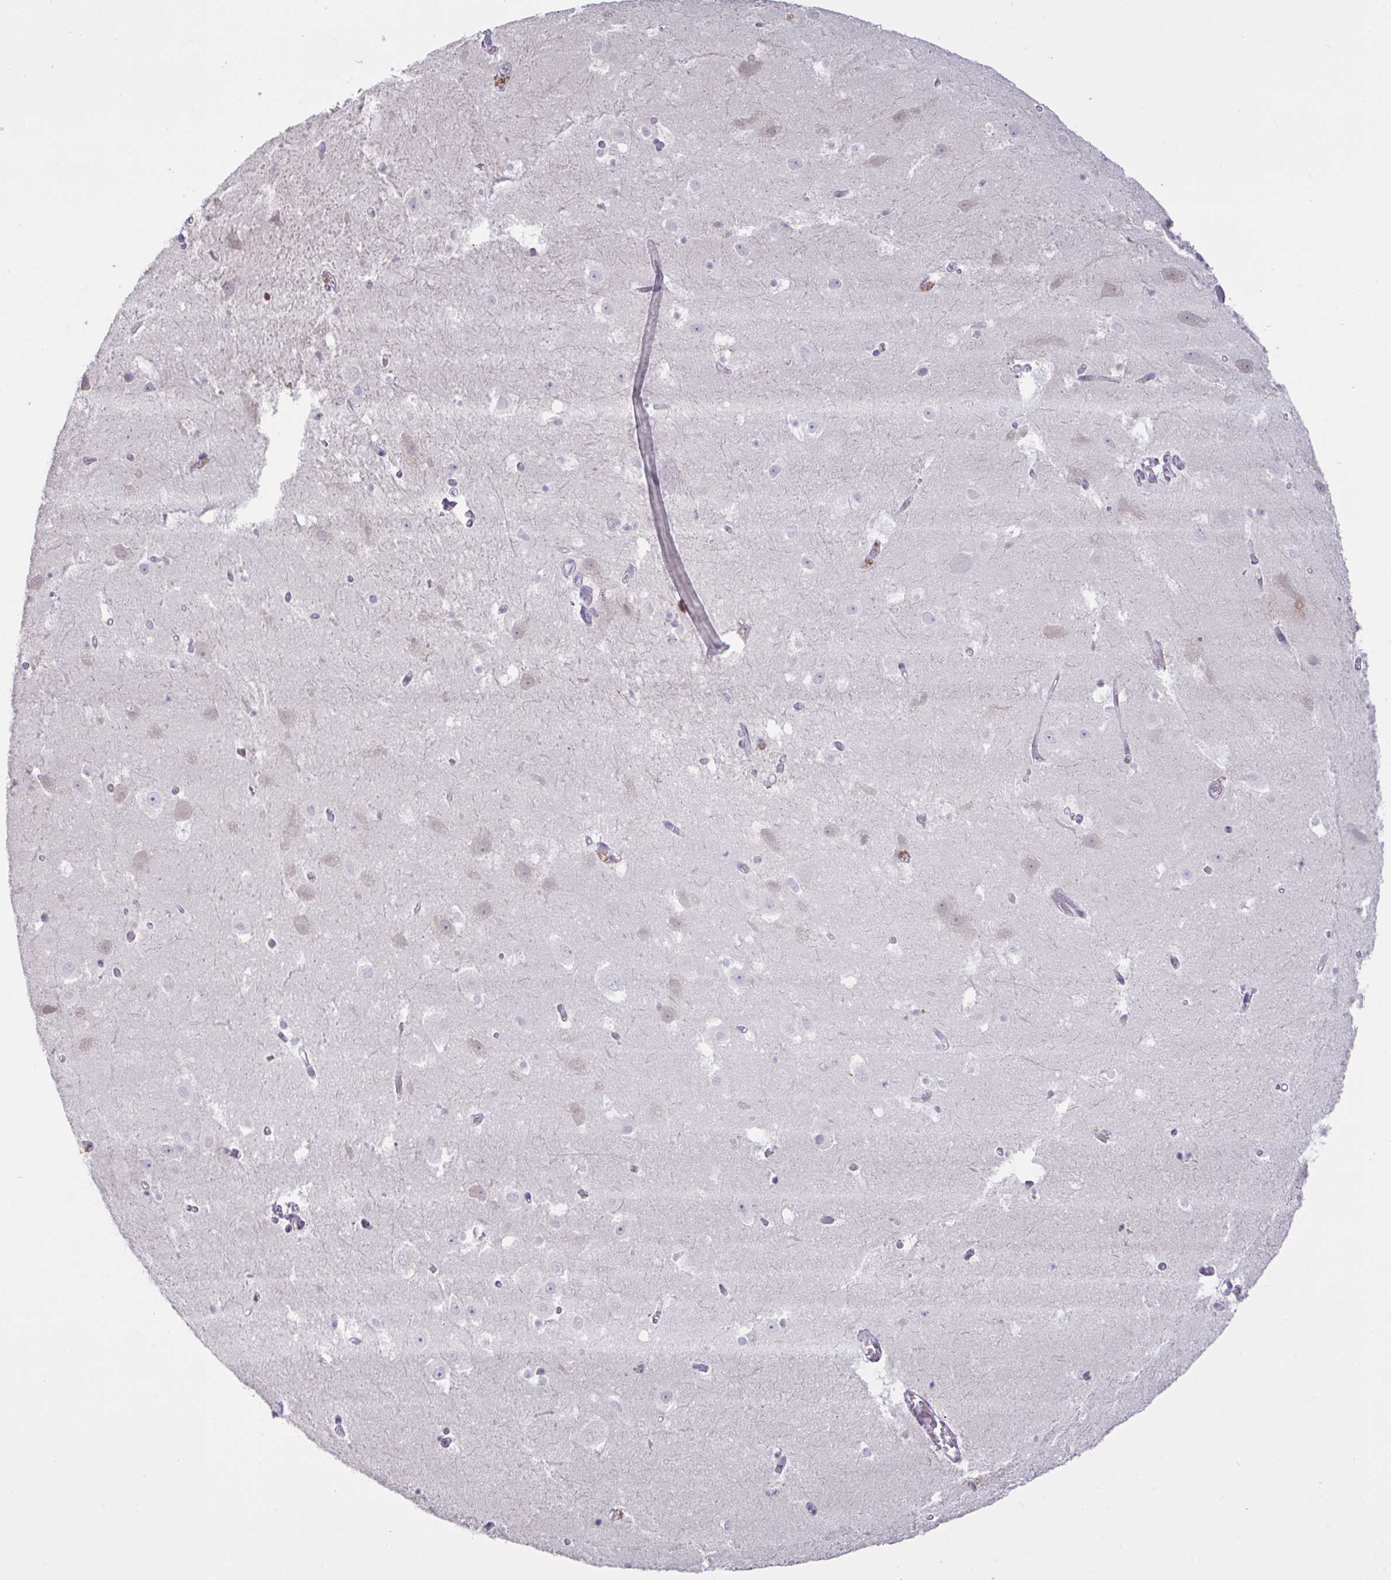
{"staining": {"intensity": "negative", "quantity": "none", "location": "none"}, "tissue": "hippocampus", "cell_type": "Glial cells", "image_type": "normal", "snomed": [{"axis": "morphology", "description": "Normal tissue, NOS"}, {"axis": "topography", "description": "Hippocampus"}], "caption": "This is an IHC photomicrograph of normal hippocampus. There is no positivity in glial cells.", "gene": "TMEM41A", "patient": {"sex": "female", "age": 52}}